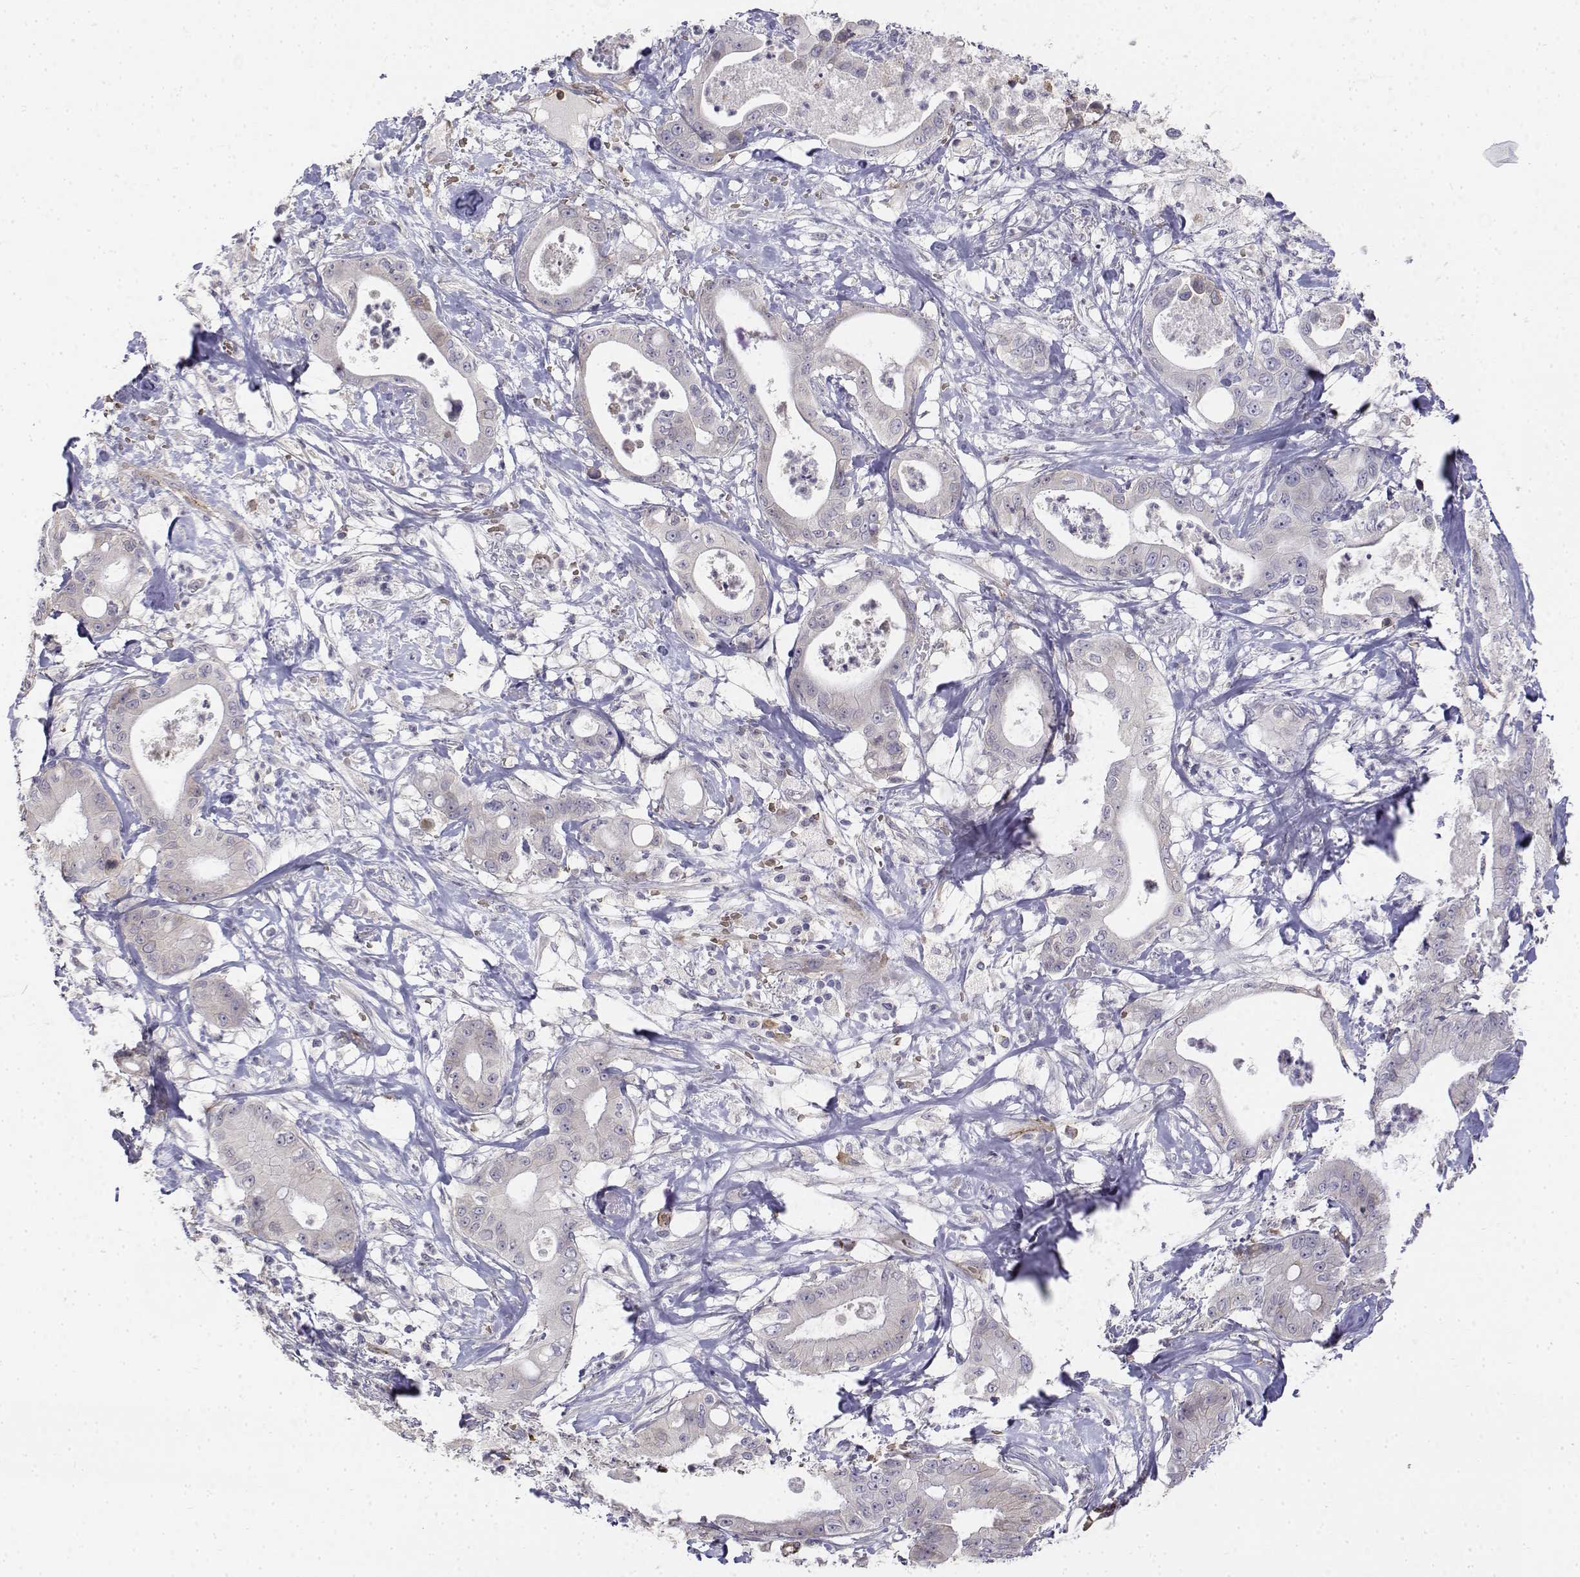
{"staining": {"intensity": "negative", "quantity": "none", "location": "none"}, "tissue": "pancreatic cancer", "cell_type": "Tumor cells", "image_type": "cancer", "snomed": [{"axis": "morphology", "description": "Adenocarcinoma, NOS"}, {"axis": "topography", "description": "Pancreas"}], "caption": "Tumor cells show no significant staining in pancreatic cancer (adenocarcinoma).", "gene": "CADM1", "patient": {"sex": "male", "age": 71}}